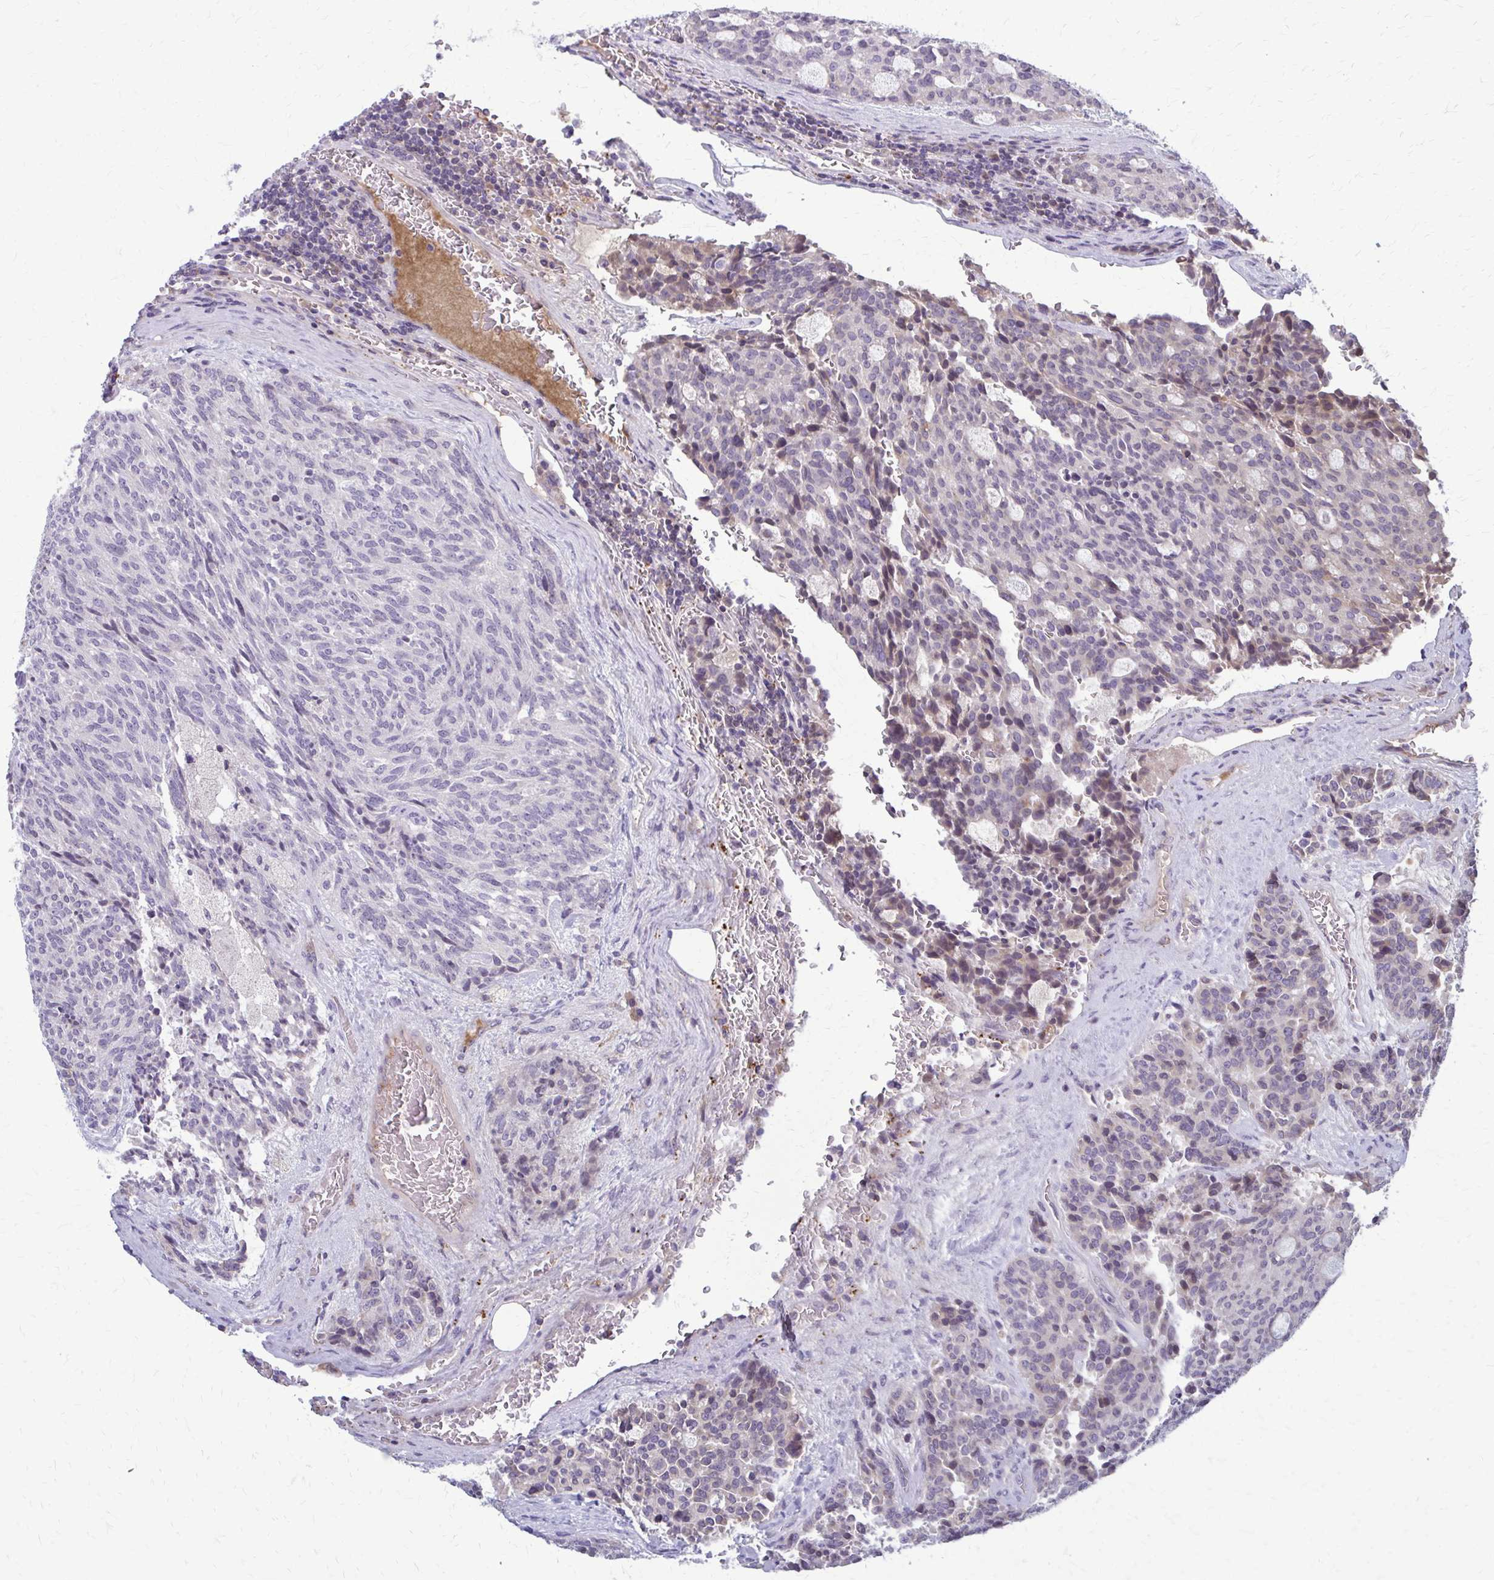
{"staining": {"intensity": "negative", "quantity": "none", "location": "none"}, "tissue": "carcinoid", "cell_type": "Tumor cells", "image_type": "cancer", "snomed": [{"axis": "morphology", "description": "Carcinoid, malignant, NOS"}, {"axis": "topography", "description": "Pancreas"}], "caption": "DAB (3,3'-diaminobenzidine) immunohistochemical staining of carcinoid shows no significant expression in tumor cells.", "gene": "MCRIP2", "patient": {"sex": "female", "age": 54}}